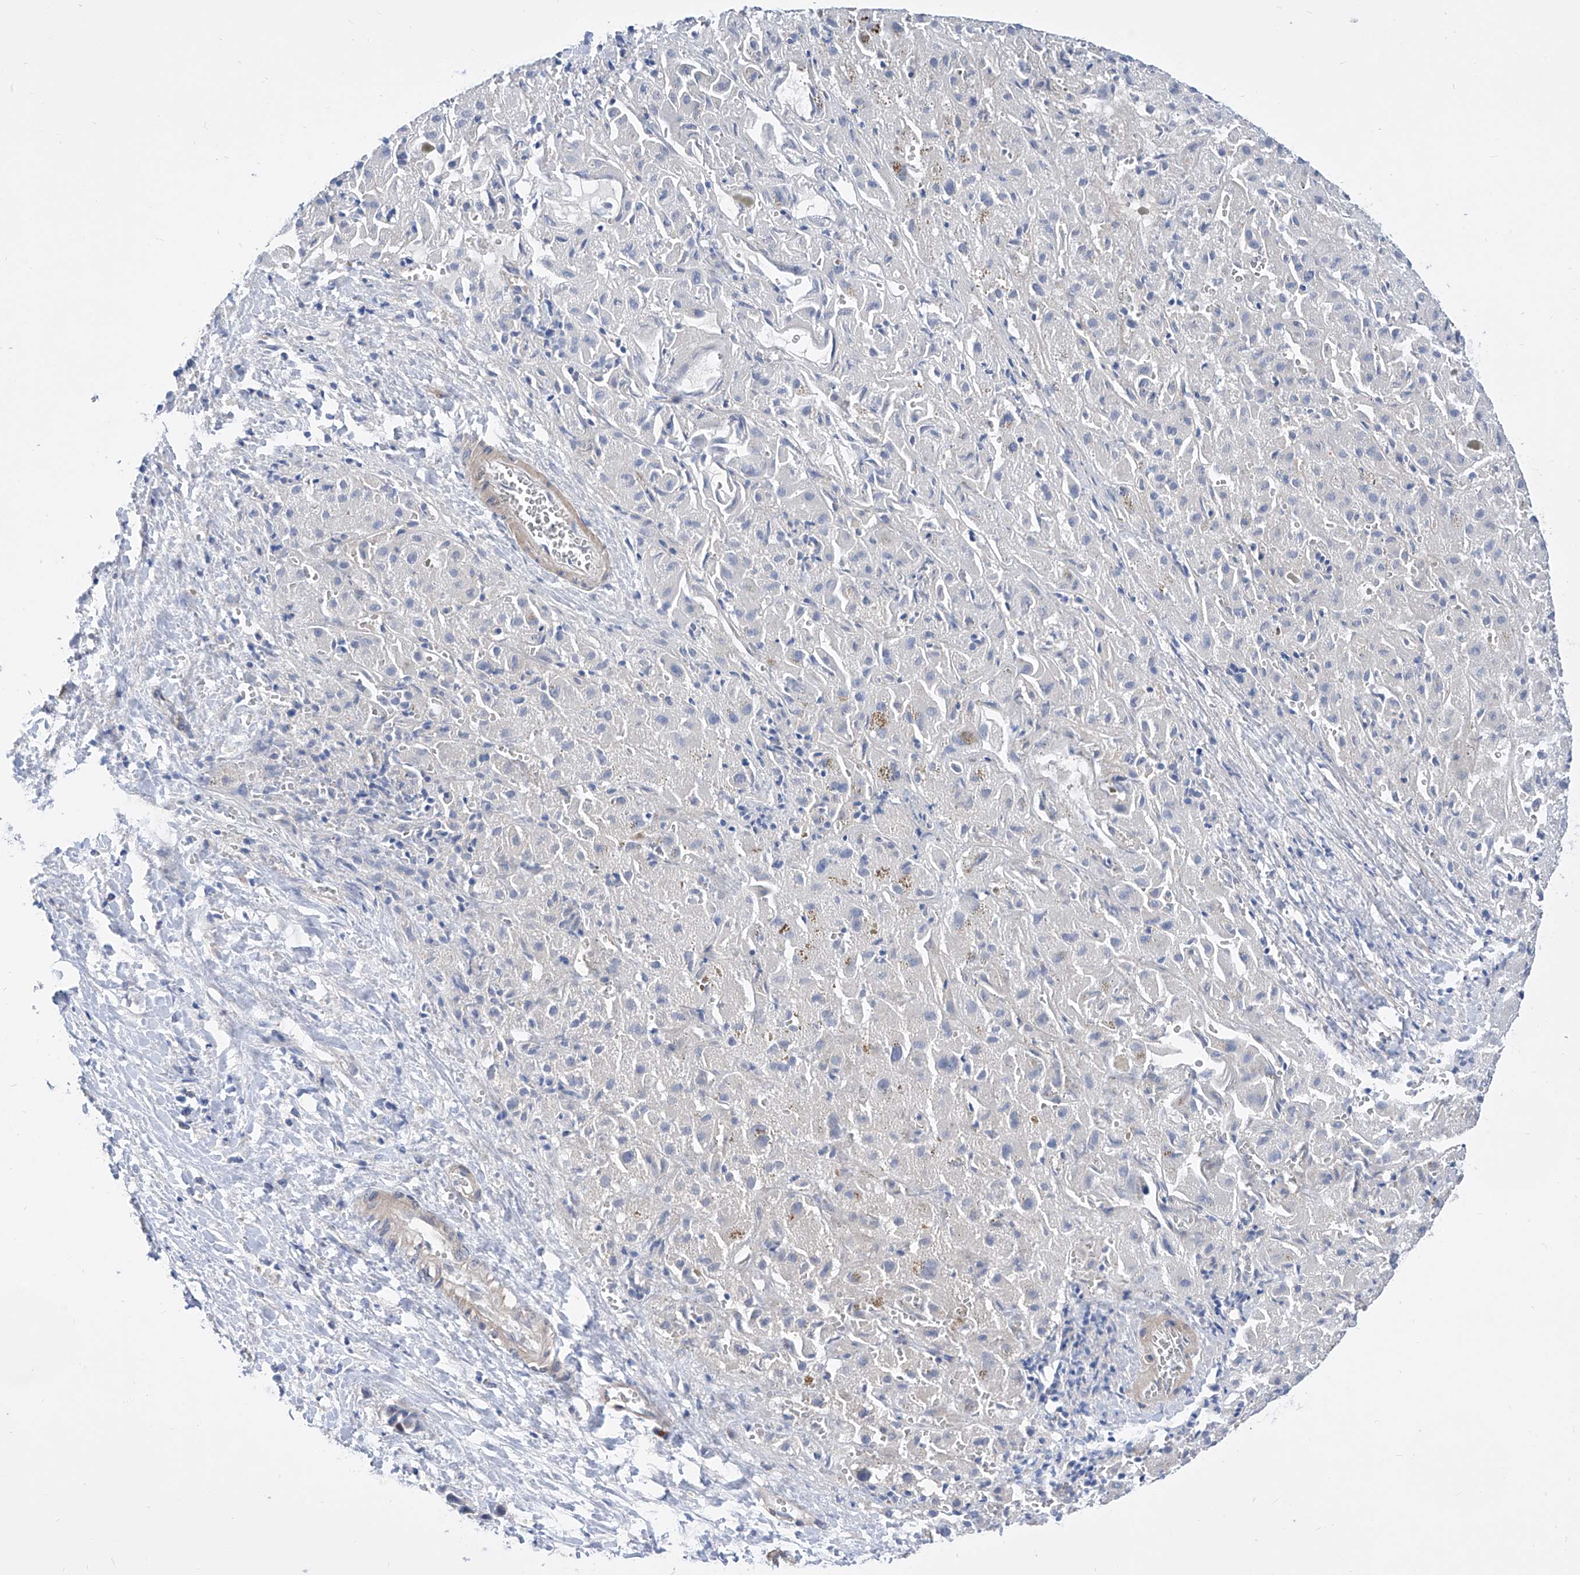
{"staining": {"intensity": "negative", "quantity": "none", "location": "none"}, "tissue": "liver cancer", "cell_type": "Tumor cells", "image_type": "cancer", "snomed": [{"axis": "morphology", "description": "Cholangiocarcinoma"}, {"axis": "topography", "description": "Liver"}], "caption": "The photomicrograph reveals no significant staining in tumor cells of cholangiocarcinoma (liver).", "gene": "SRBD1", "patient": {"sex": "female", "age": 52}}